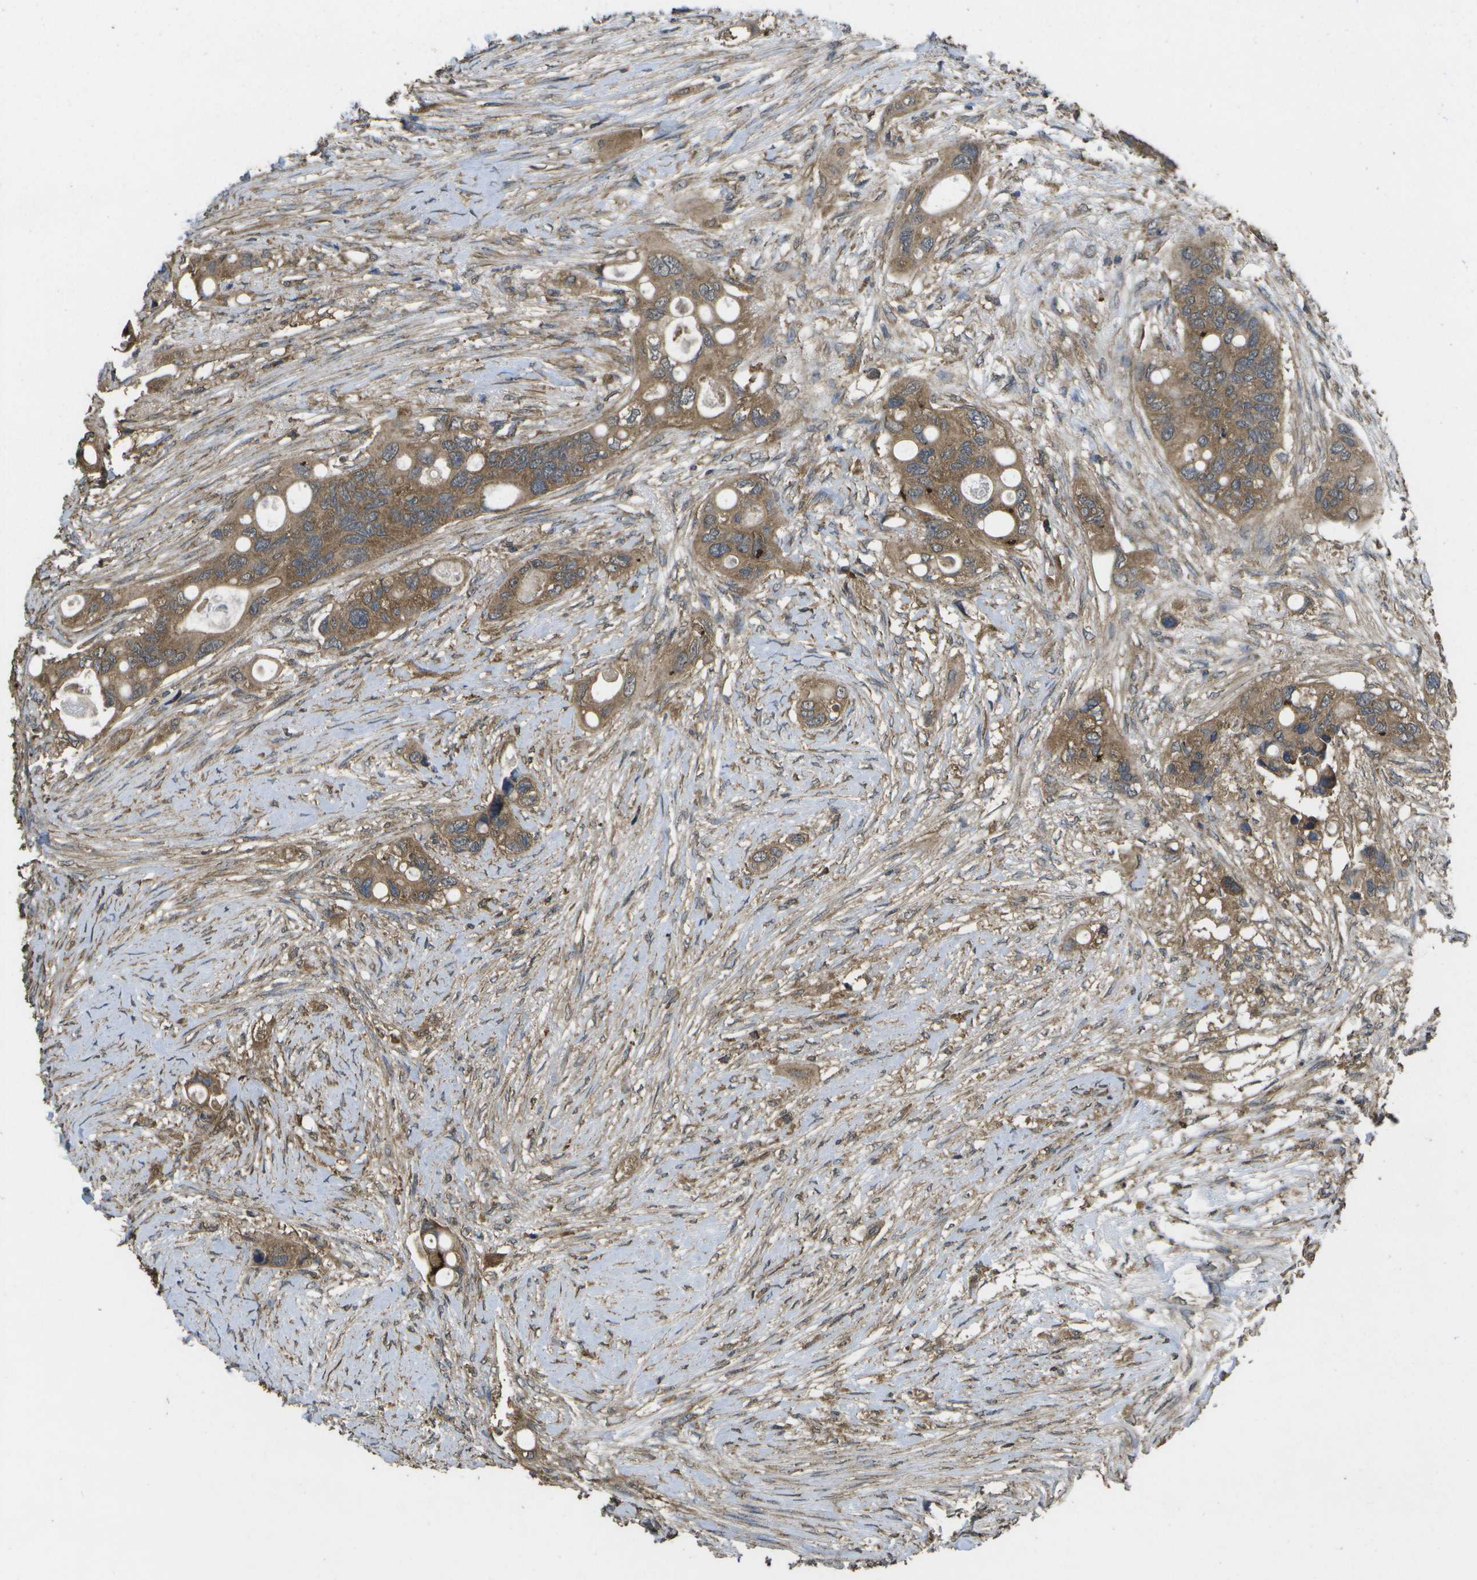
{"staining": {"intensity": "moderate", "quantity": ">75%", "location": "cytoplasmic/membranous"}, "tissue": "colorectal cancer", "cell_type": "Tumor cells", "image_type": "cancer", "snomed": [{"axis": "morphology", "description": "Adenocarcinoma, NOS"}, {"axis": "topography", "description": "Colon"}], "caption": "Immunohistochemical staining of colorectal cancer demonstrates medium levels of moderate cytoplasmic/membranous expression in about >75% of tumor cells.", "gene": "SACS", "patient": {"sex": "female", "age": 57}}